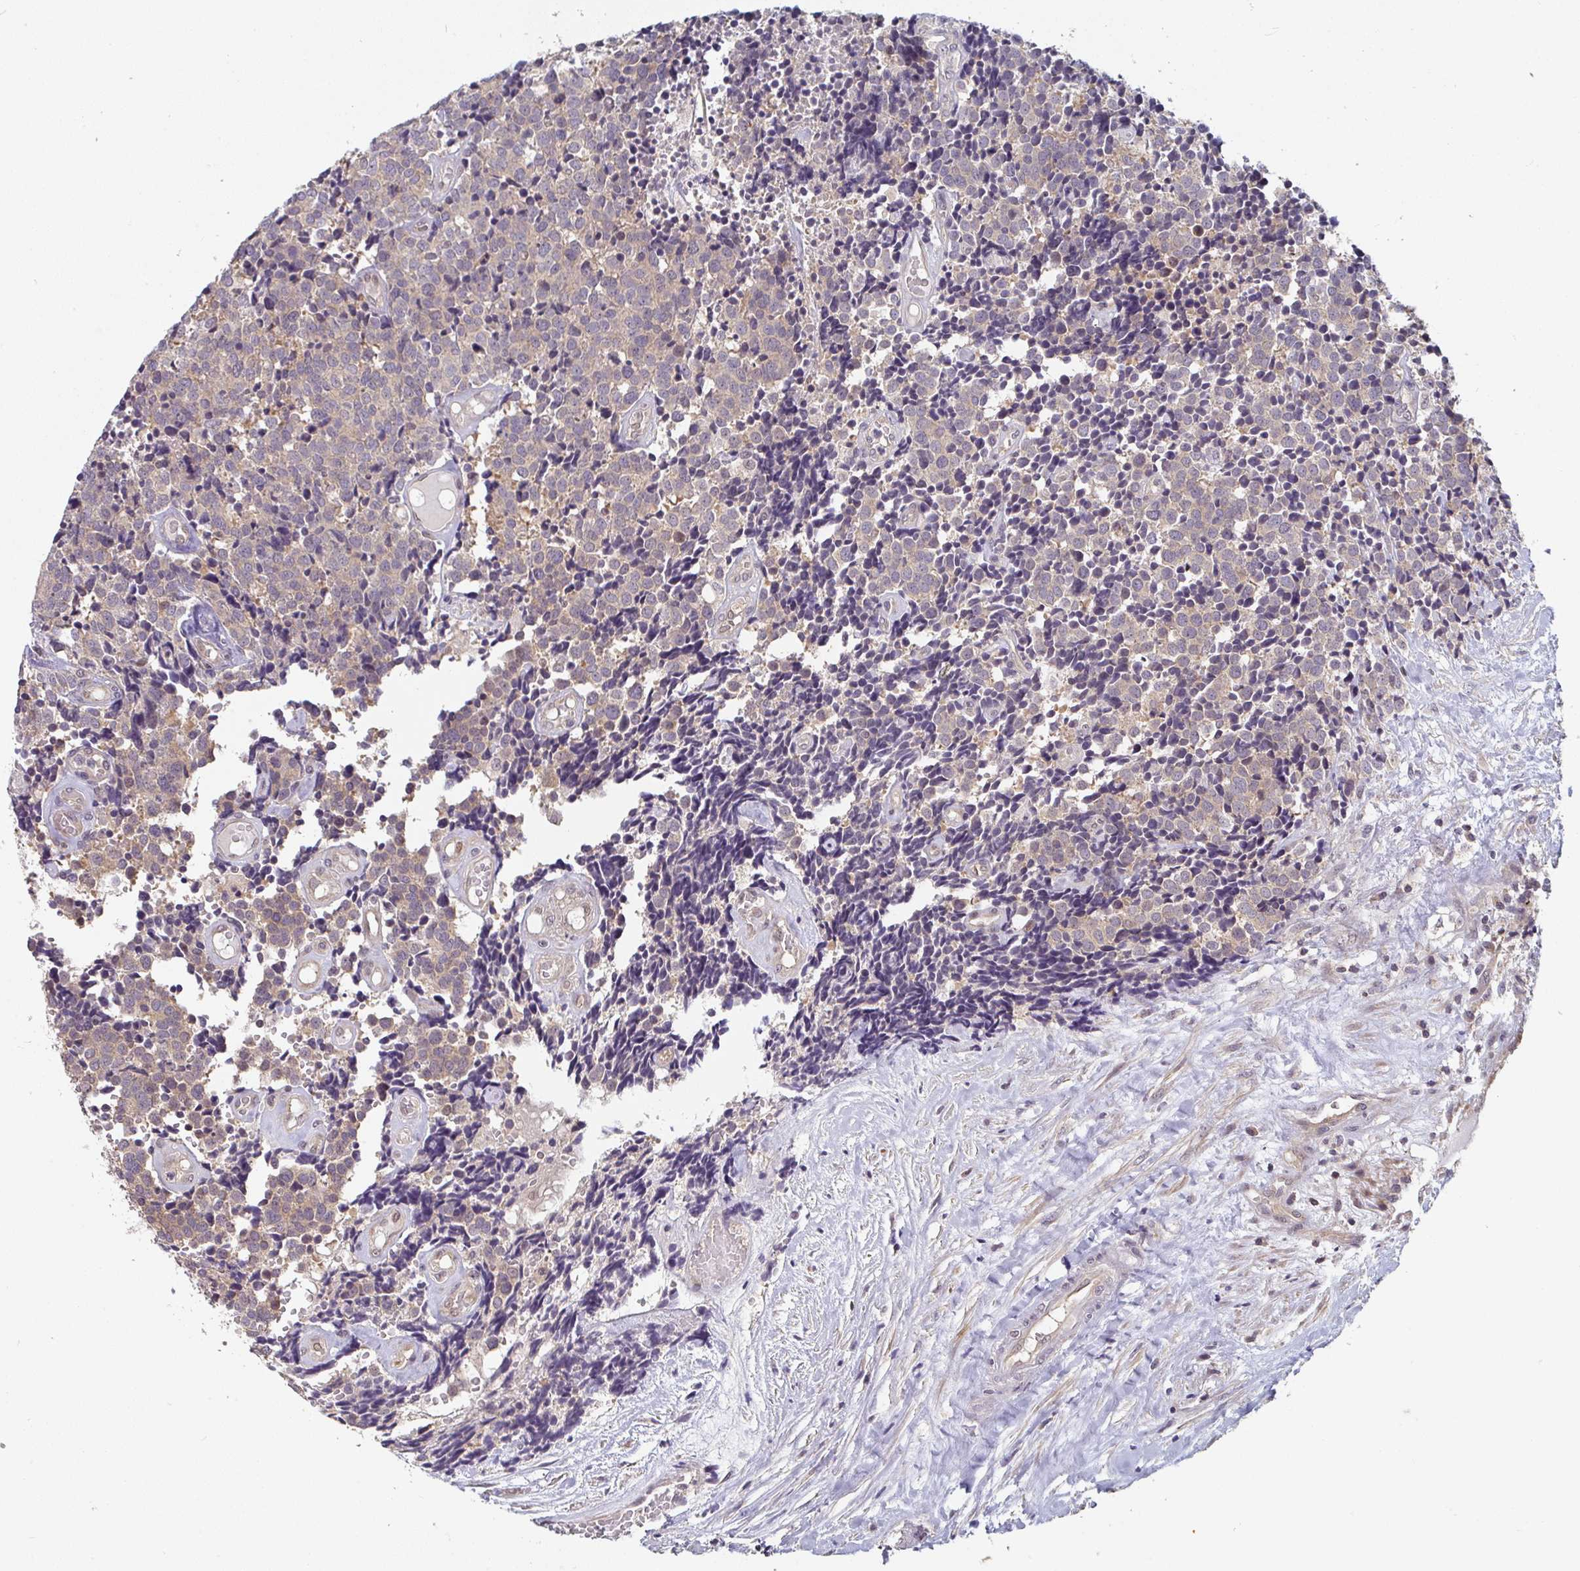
{"staining": {"intensity": "weak", "quantity": "25%-75%", "location": "cytoplasmic/membranous"}, "tissue": "carcinoid", "cell_type": "Tumor cells", "image_type": "cancer", "snomed": [{"axis": "morphology", "description": "Carcinoid, malignant, NOS"}, {"axis": "topography", "description": "Skin"}], "caption": "Immunohistochemical staining of human malignant carcinoid displays low levels of weak cytoplasmic/membranous staining in approximately 25%-75% of tumor cells.", "gene": "RANGRF", "patient": {"sex": "female", "age": 79}}